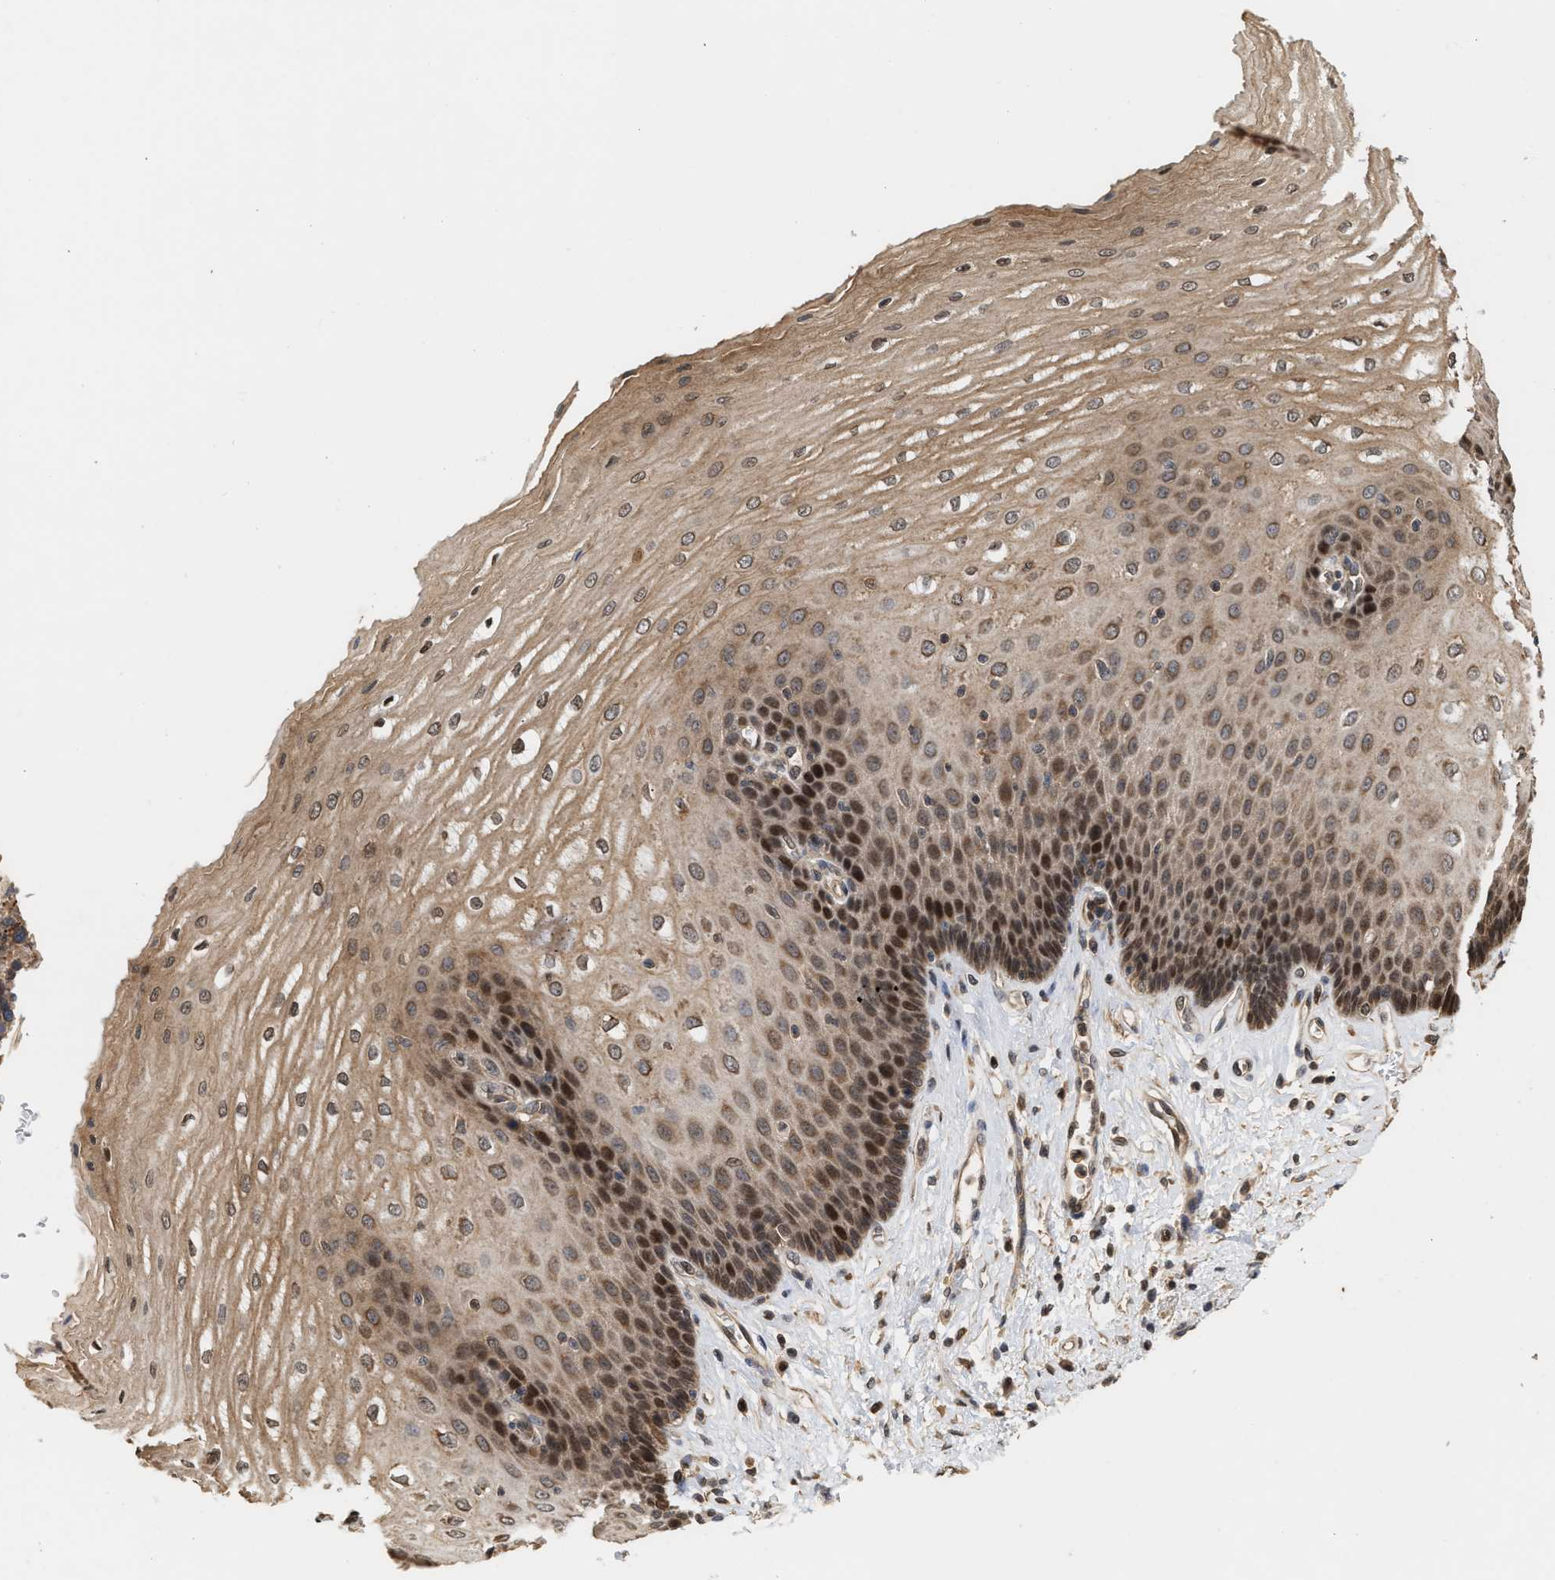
{"staining": {"intensity": "strong", "quantity": ">75%", "location": "cytoplasmic/membranous,nuclear"}, "tissue": "esophagus", "cell_type": "Squamous epithelial cells", "image_type": "normal", "snomed": [{"axis": "morphology", "description": "Normal tissue, NOS"}, {"axis": "topography", "description": "Esophagus"}], "caption": "Brown immunohistochemical staining in unremarkable esophagus exhibits strong cytoplasmic/membranous,nuclear positivity in approximately >75% of squamous epithelial cells. Immunohistochemistry (ihc) stains the protein in brown and the nuclei are stained blue.", "gene": "ABHD5", "patient": {"sex": "male", "age": 54}}